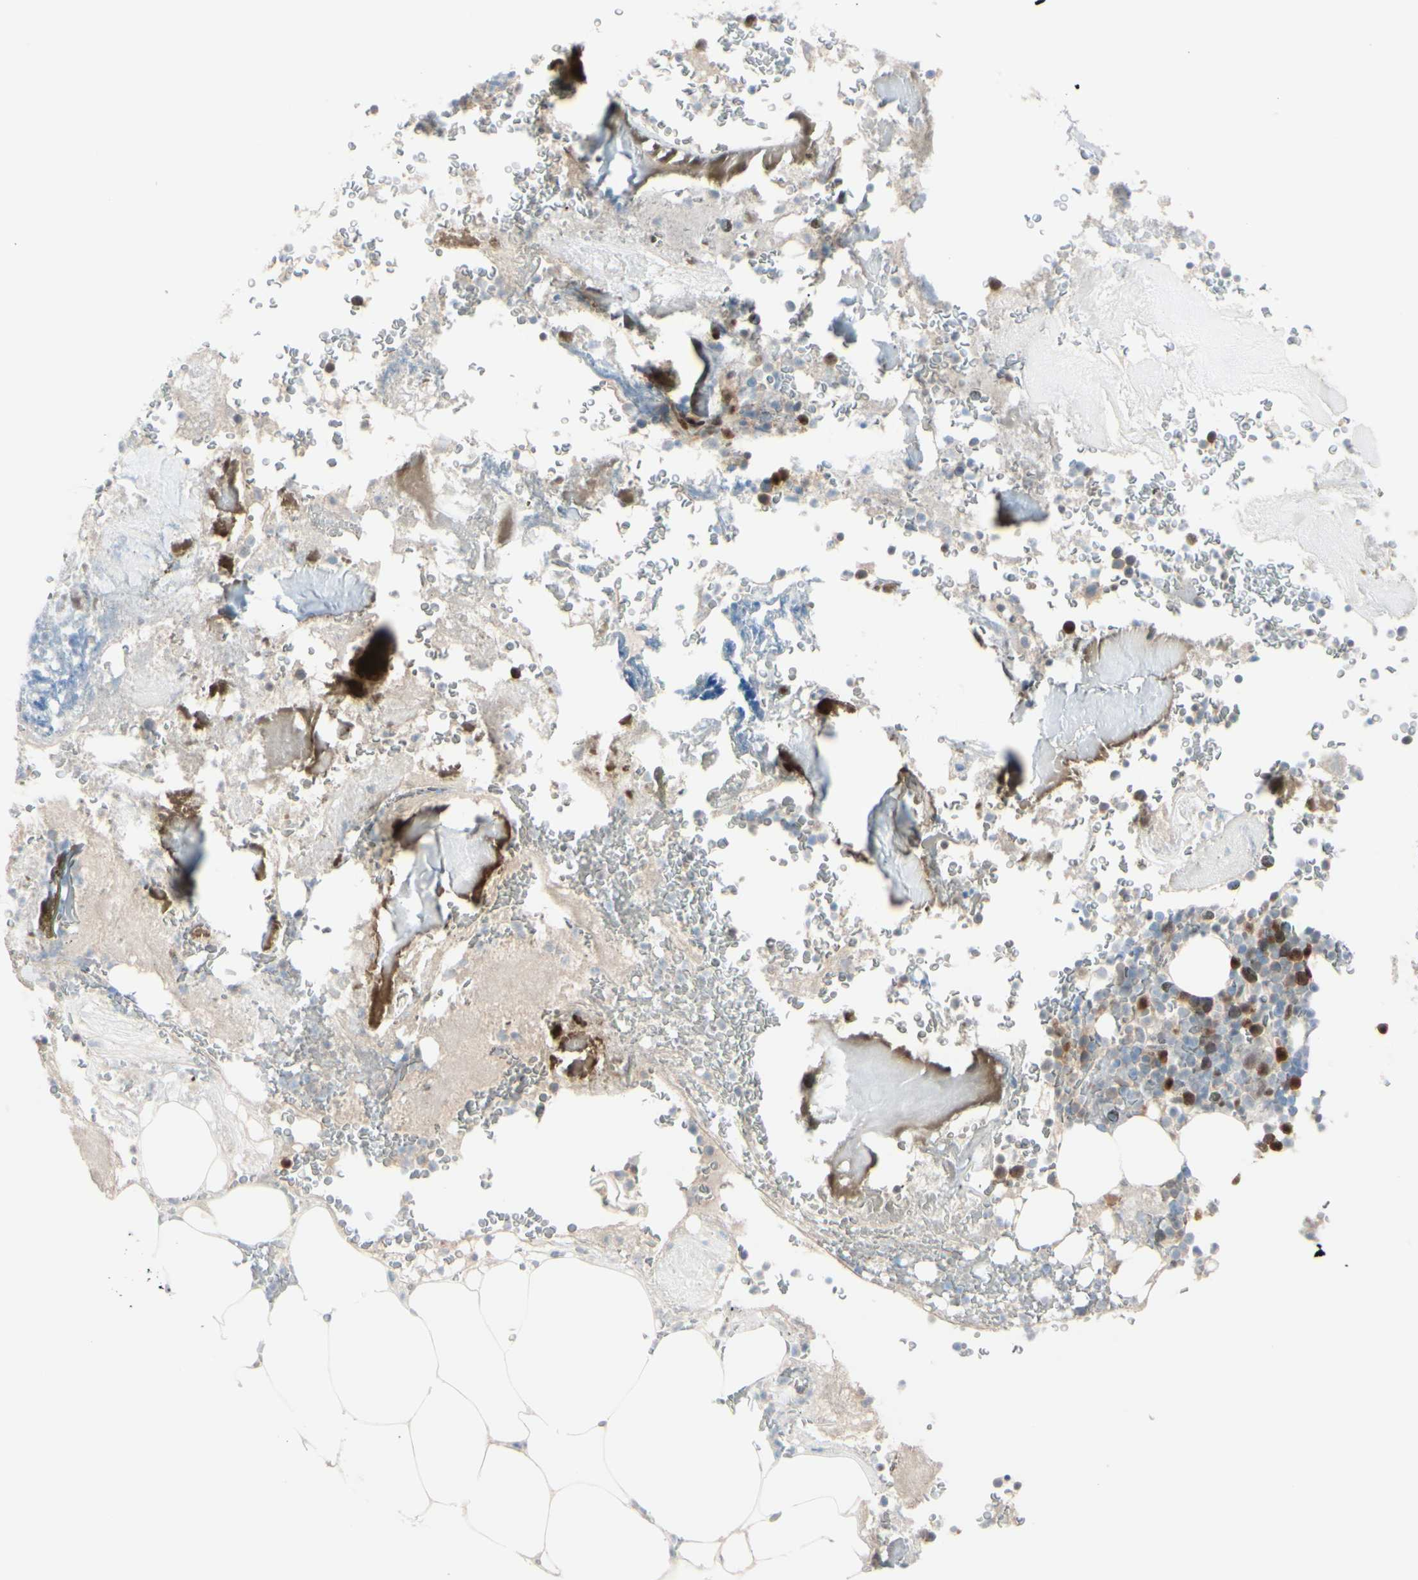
{"staining": {"intensity": "strong", "quantity": "<25%", "location": "cytoplasmic/membranous,nuclear"}, "tissue": "bone marrow", "cell_type": "Hematopoietic cells", "image_type": "normal", "snomed": [{"axis": "morphology", "description": "Normal tissue, NOS"}, {"axis": "topography", "description": "Bone marrow"}], "caption": "Human bone marrow stained with a protein marker exhibits strong staining in hematopoietic cells.", "gene": "PTTG1", "patient": {"sex": "male"}}